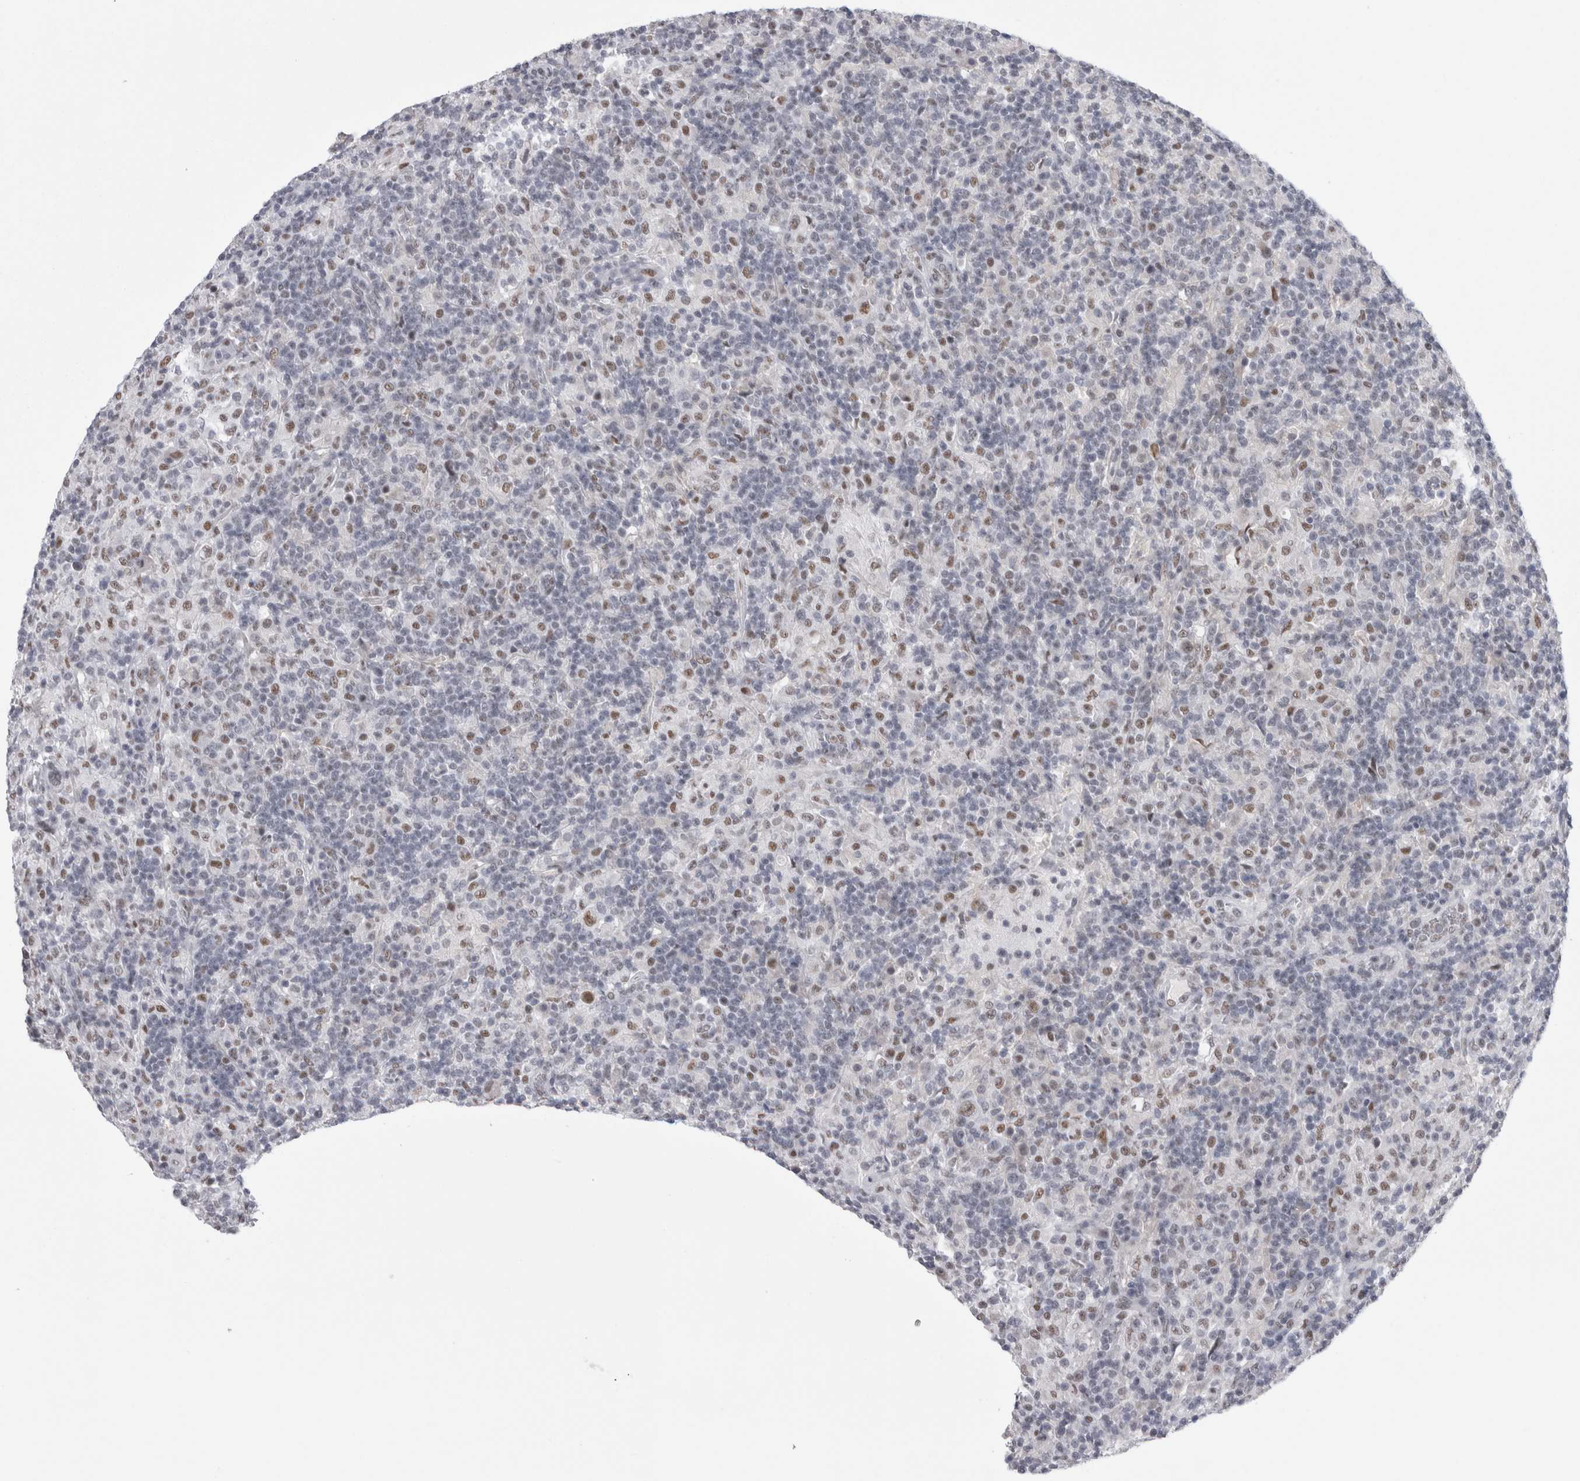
{"staining": {"intensity": "weak", "quantity": "25%-75%", "location": "nuclear"}, "tissue": "lymphoma", "cell_type": "Tumor cells", "image_type": "cancer", "snomed": [{"axis": "morphology", "description": "Hodgkin's disease, NOS"}, {"axis": "topography", "description": "Lymph node"}], "caption": "Immunohistochemistry (IHC) of human Hodgkin's disease displays low levels of weak nuclear expression in about 25%-75% of tumor cells.", "gene": "API5", "patient": {"sex": "male", "age": 70}}